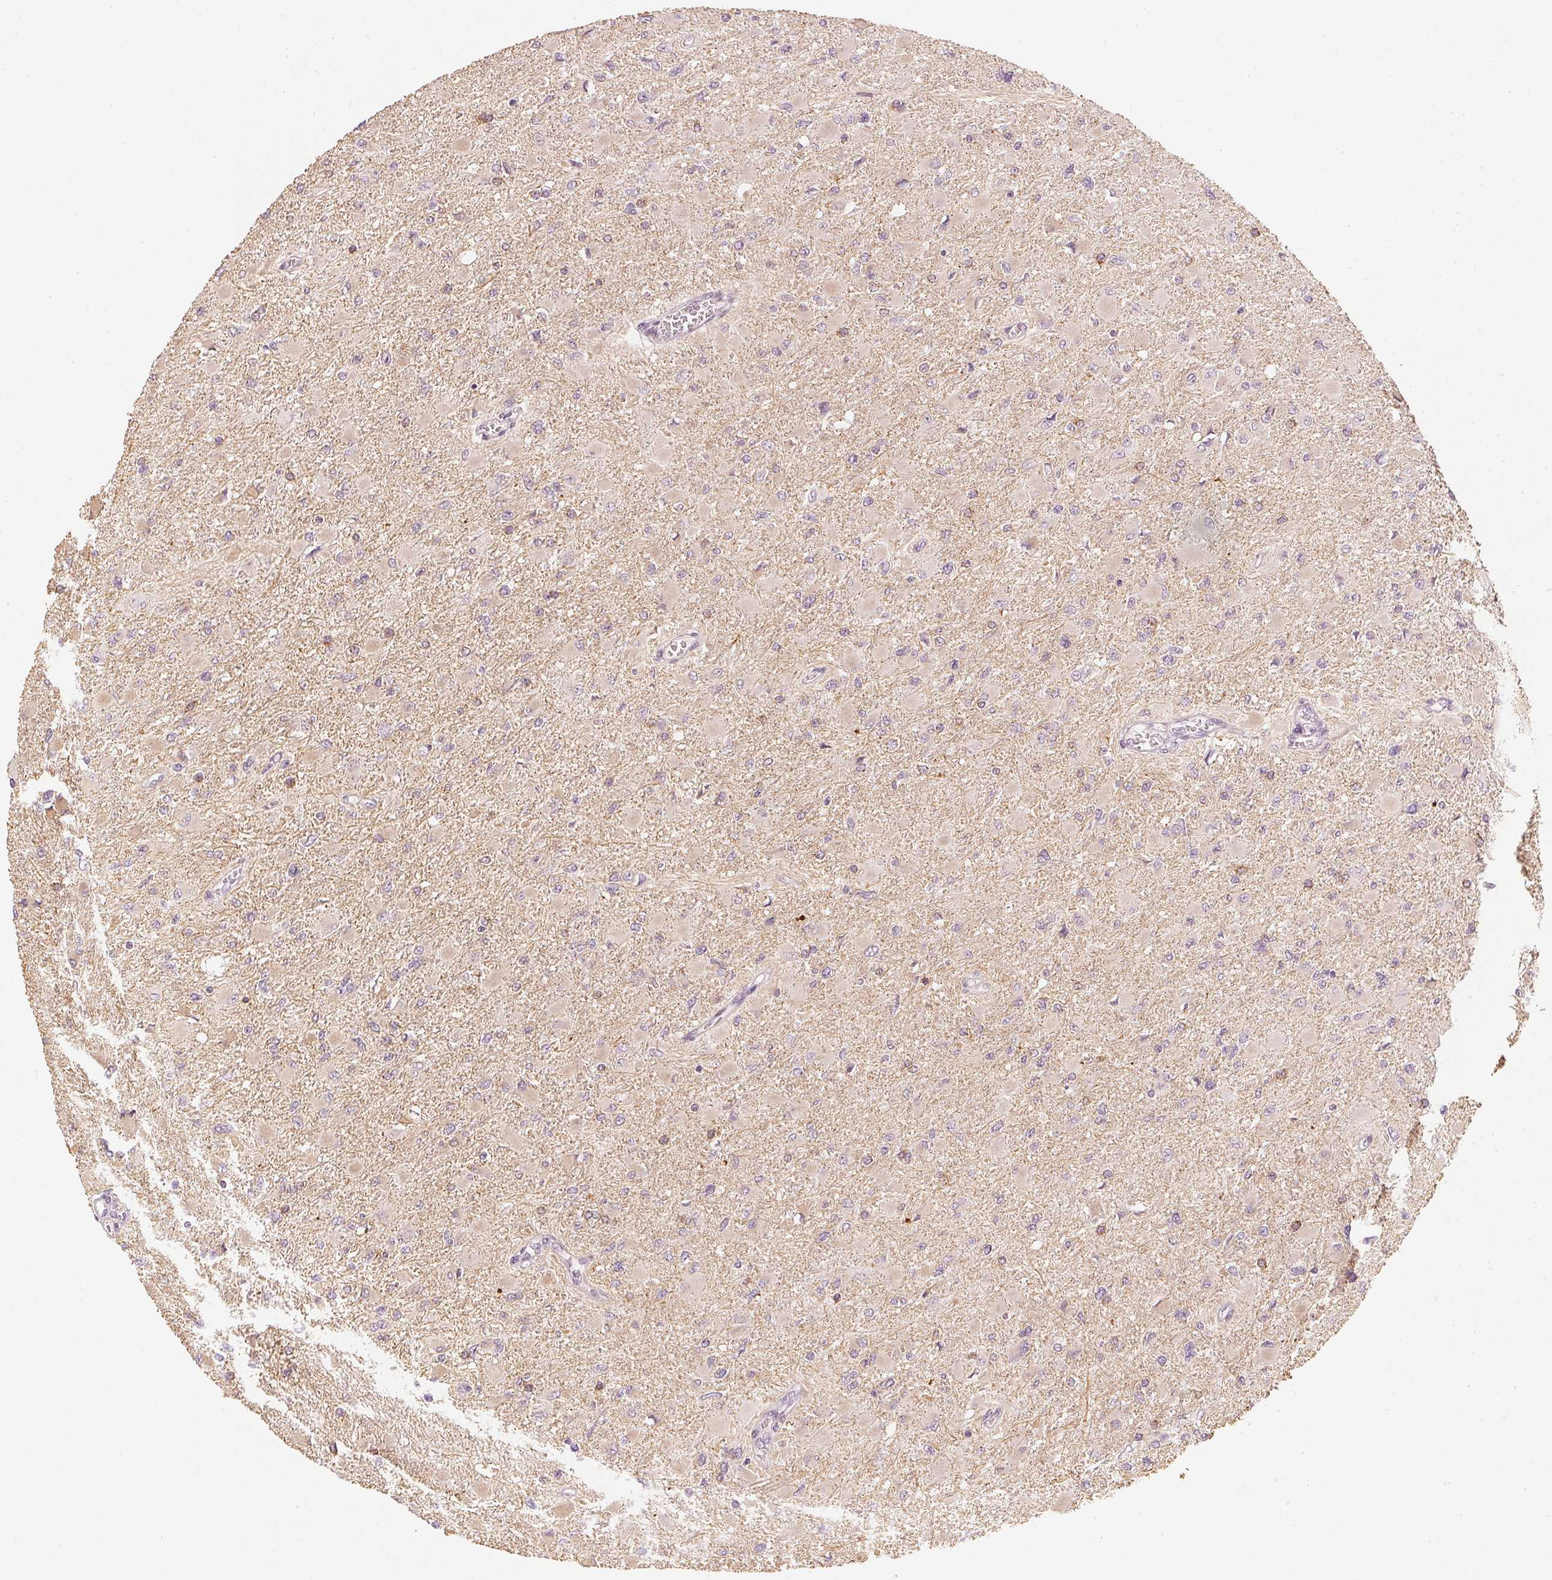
{"staining": {"intensity": "negative", "quantity": "none", "location": "none"}, "tissue": "glioma", "cell_type": "Tumor cells", "image_type": "cancer", "snomed": [{"axis": "morphology", "description": "Glioma, malignant, High grade"}, {"axis": "topography", "description": "Cerebral cortex"}], "caption": "An image of human glioma is negative for staining in tumor cells.", "gene": "APLP1", "patient": {"sex": "female", "age": 36}}